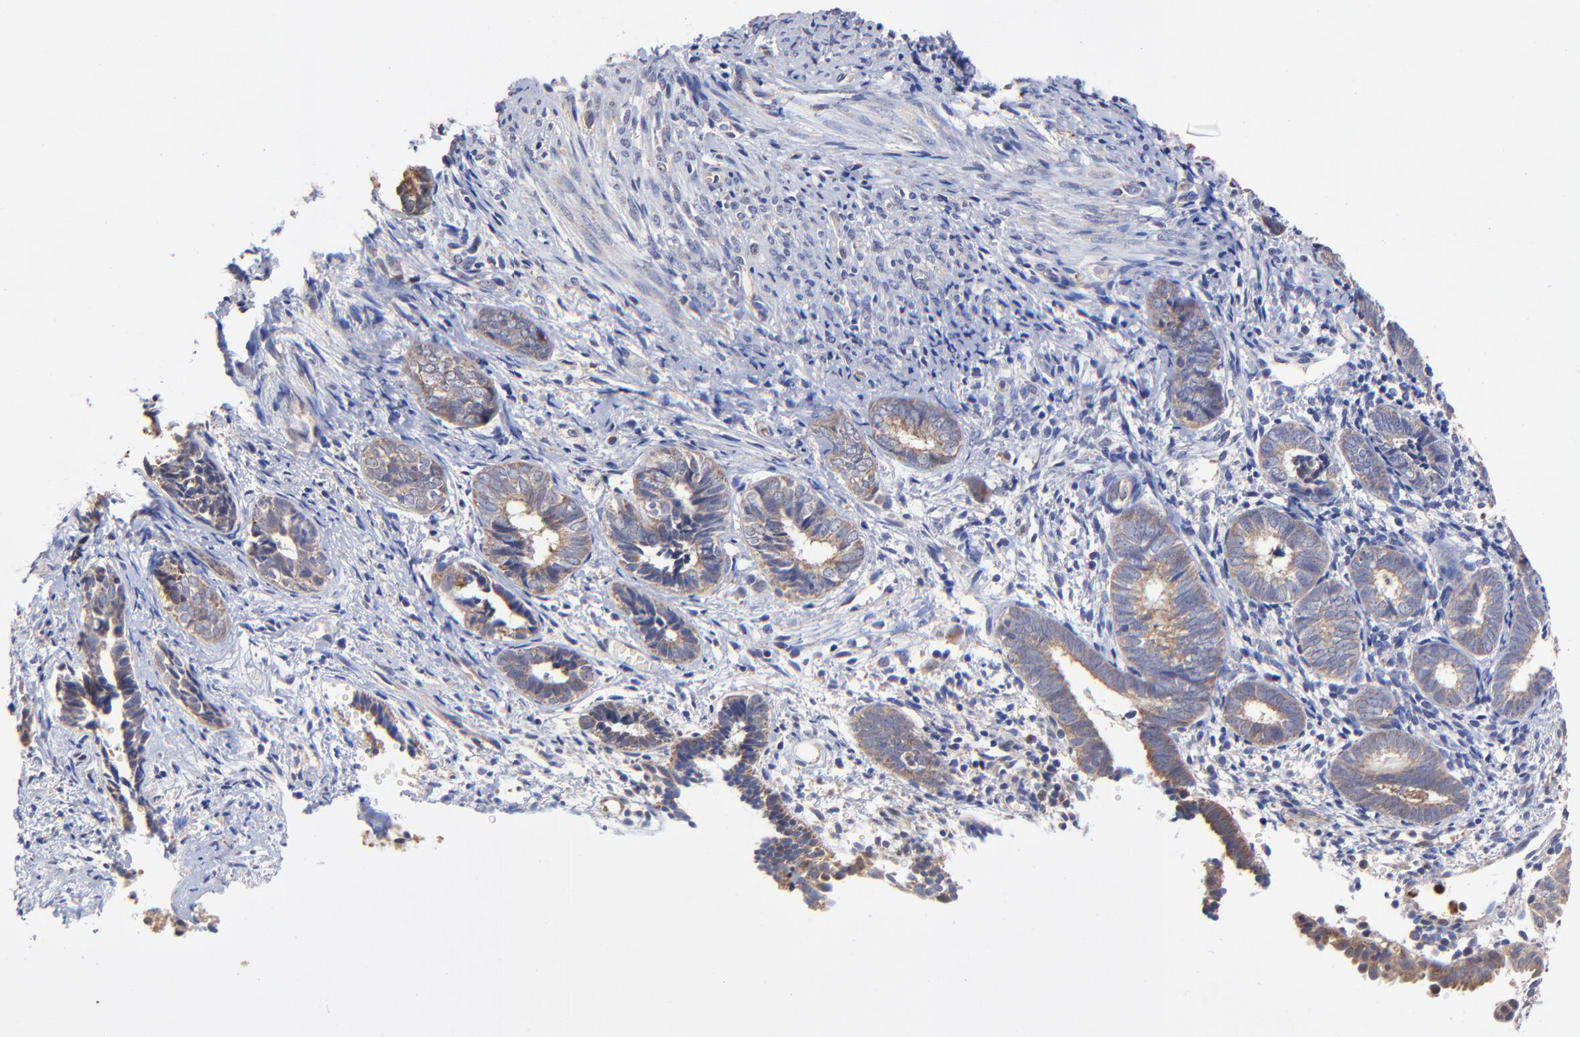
{"staining": {"intensity": "weak", "quantity": "<25%", "location": "cytoplasmic/membranous"}, "tissue": "endometrium", "cell_type": "Cells in endometrial stroma", "image_type": "normal", "snomed": [{"axis": "morphology", "description": "Normal tissue, NOS"}, {"axis": "topography", "description": "Smooth muscle"}, {"axis": "topography", "description": "Endometrium"}], "caption": "Cells in endometrial stroma are negative for protein expression in benign human endometrium. (DAB IHC, high magnification).", "gene": "BBOF1", "patient": {"sex": "female", "age": 57}}